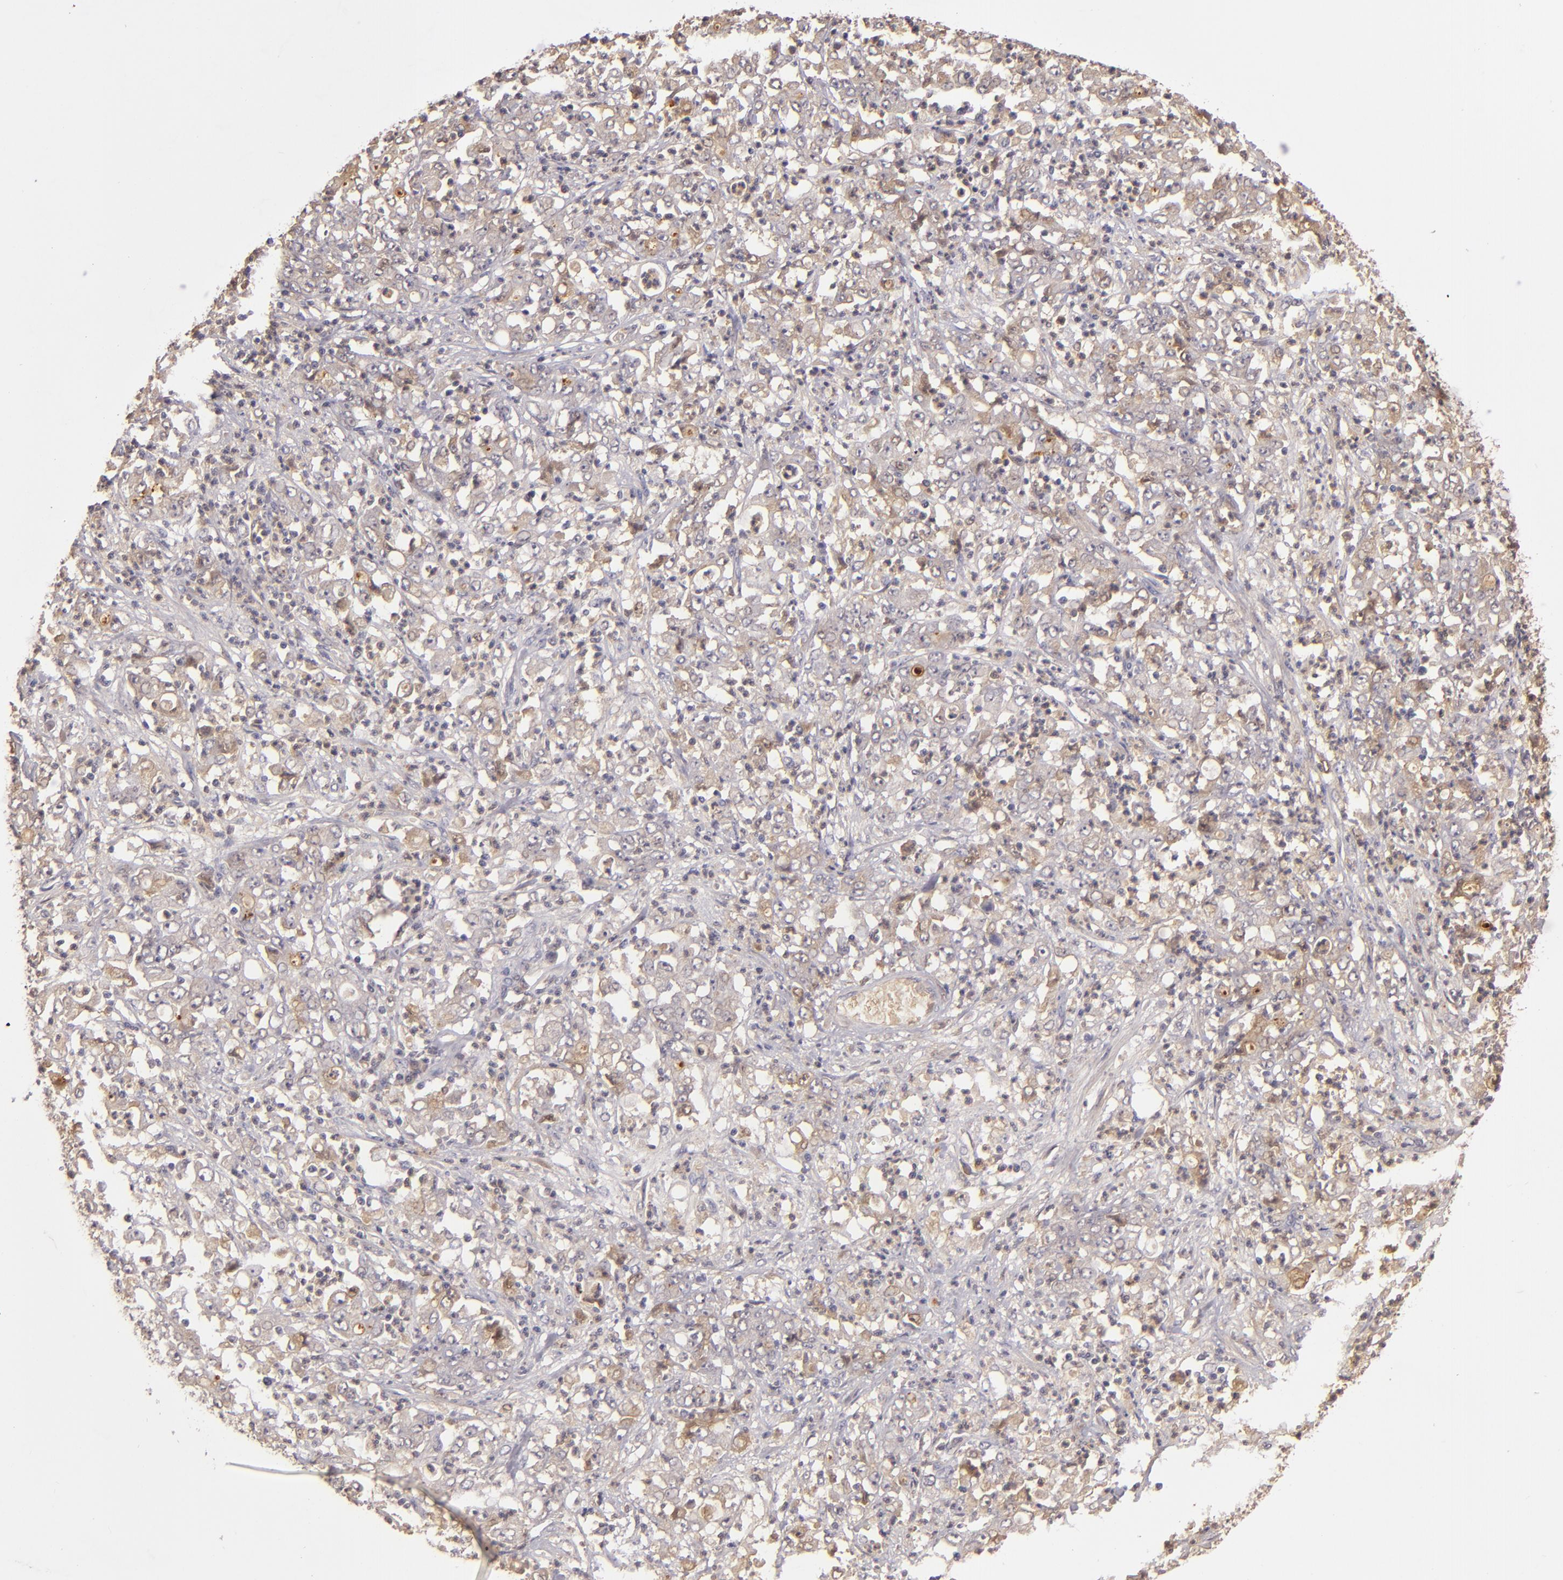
{"staining": {"intensity": "weak", "quantity": ">75%", "location": "cytoplasmic/membranous"}, "tissue": "stomach cancer", "cell_type": "Tumor cells", "image_type": "cancer", "snomed": [{"axis": "morphology", "description": "Adenocarcinoma, NOS"}, {"axis": "topography", "description": "Stomach, lower"}], "caption": "IHC of human stomach cancer reveals low levels of weak cytoplasmic/membranous positivity in about >75% of tumor cells.", "gene": "LRG1", "patient": {"sex": "female", "age": 71}}